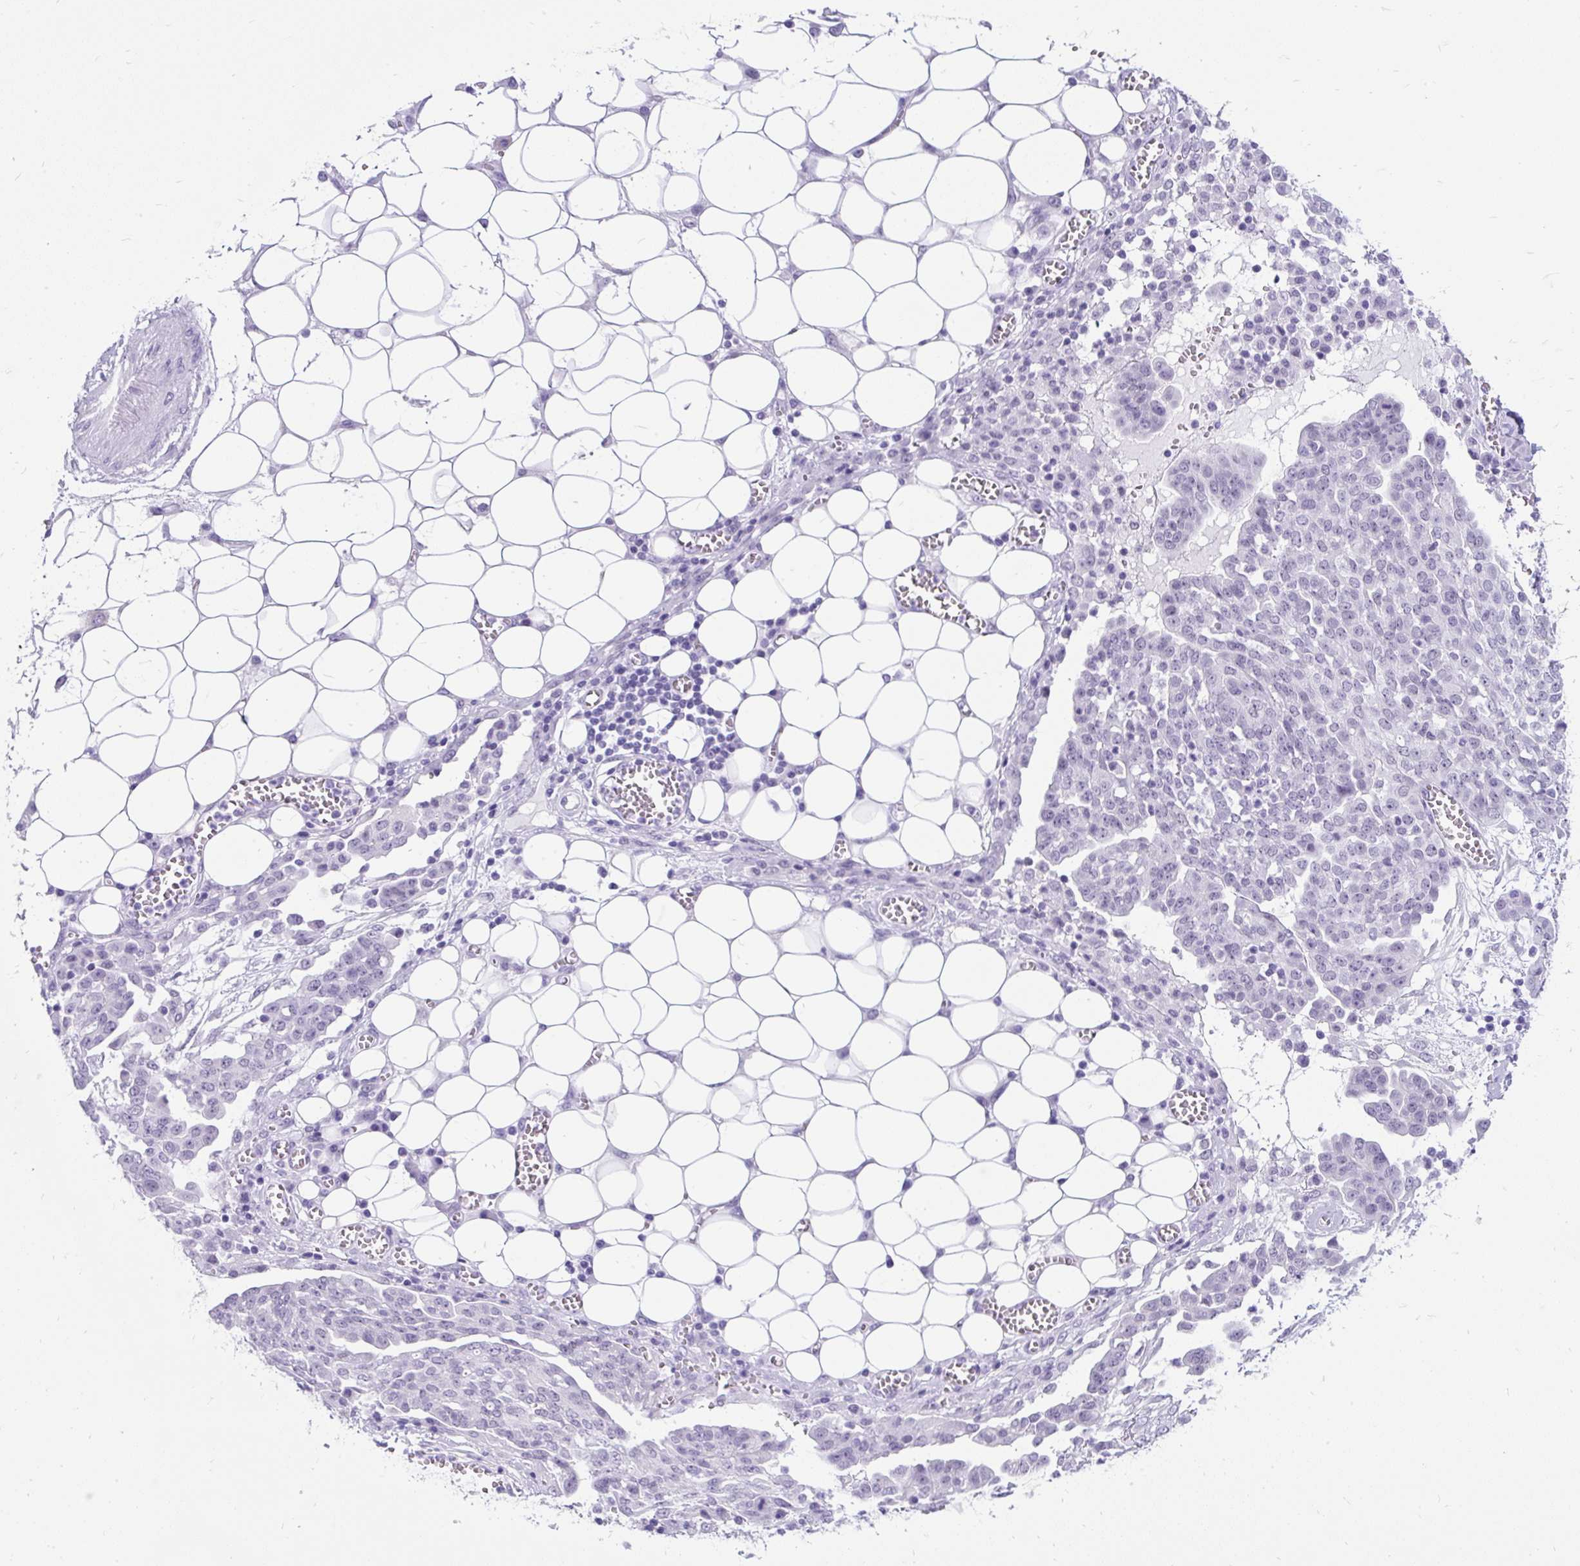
{"staining": {"intensity": "negative", "quantity": "none", "location": "none"}, "tissue": "ovarian cancer", "cell_type": "Tumor cells", "image_type": "cancer", "snomed": [{"axis": "morphology", "description": "Cystadenocarcinoma, serous, NOS"}, {"axis": "topography", "description": "Soft tissue"}, {"axis": "topography", "description": "Ovary"}], "caption": "DAB immunohistochemical staining of ovarian cancer (serous cystadenocarcinoma) reveals no significant positivity in tumor cells.", "gene": "SCGB1A1", "patient": {"sex": "female", "age": 57}}